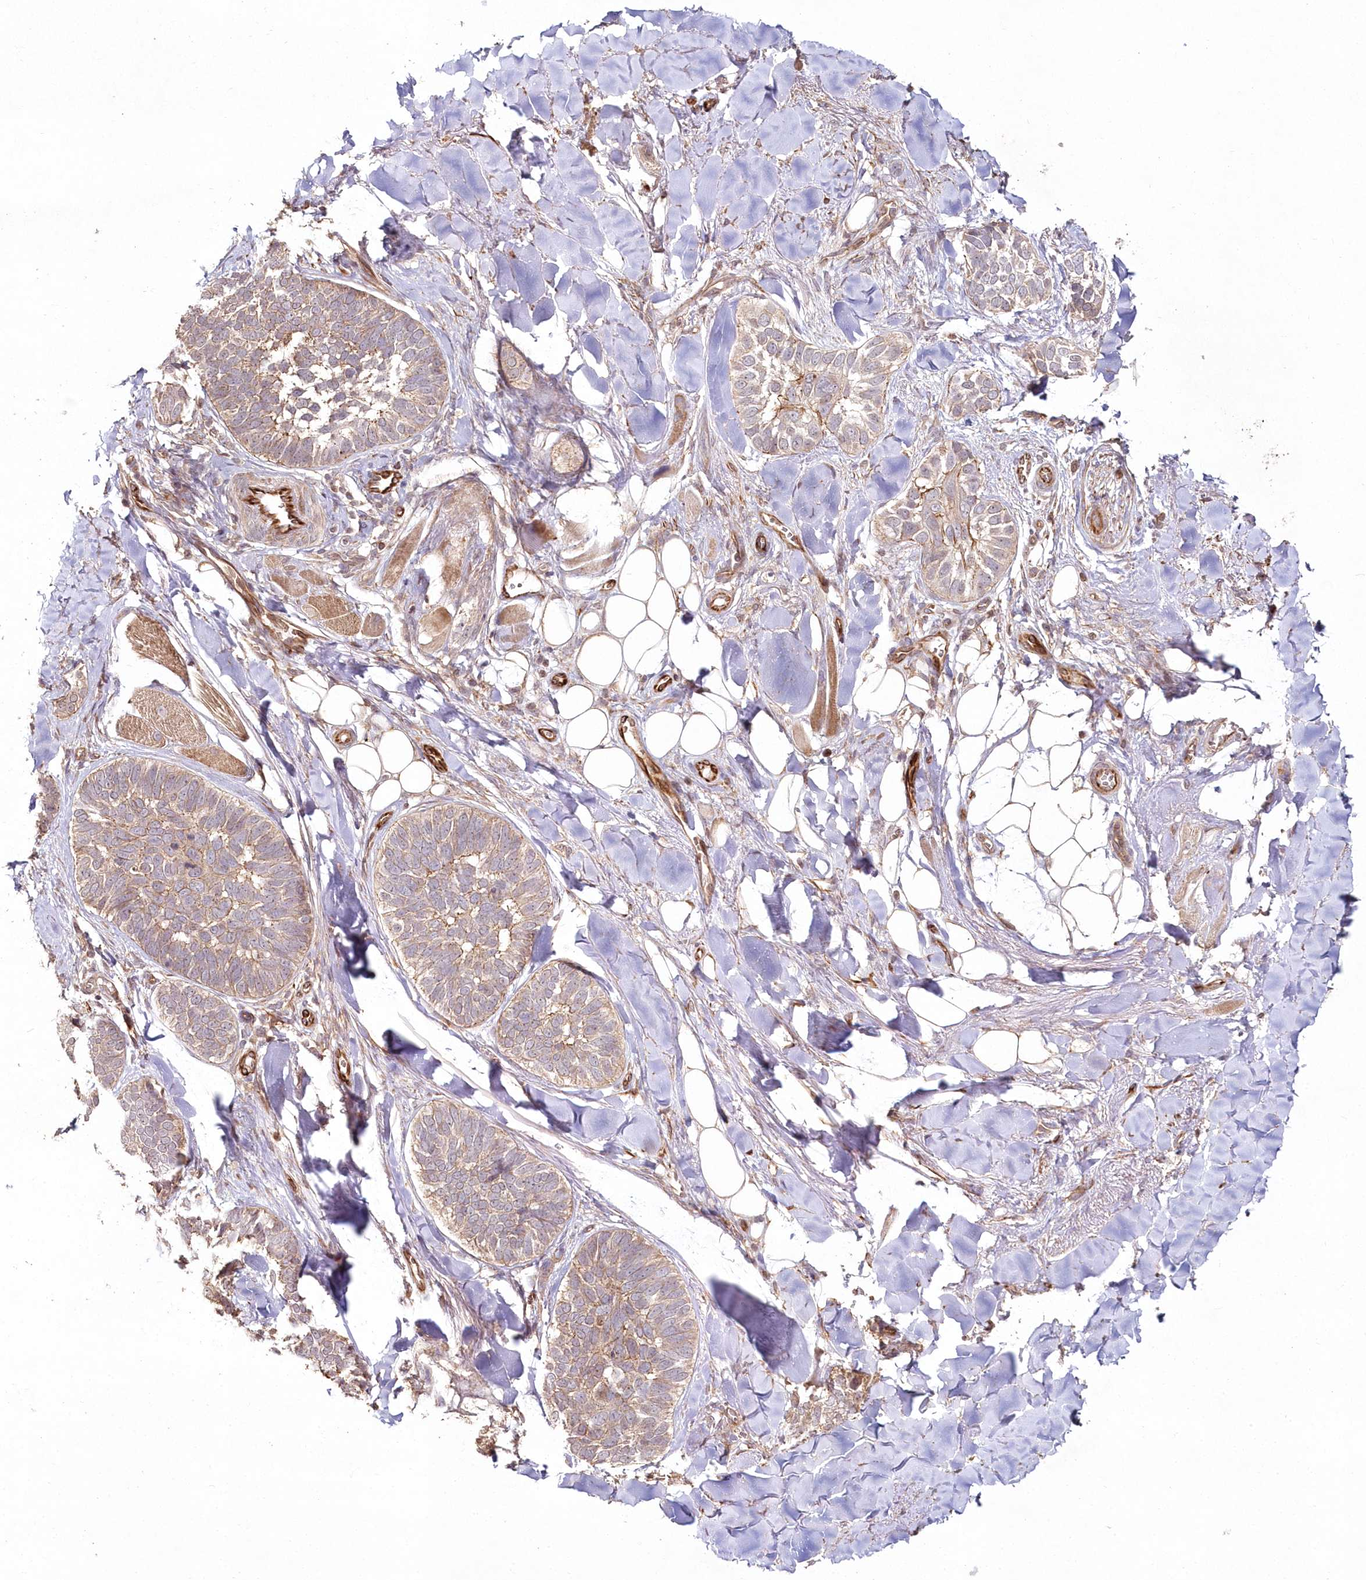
{"staining": {"intensity": "weak", "quantity": ">75%", "location": "cytoplasmic/membranous"}, "tissue": "skin cancer", "cell_type": "Tumor cells", "image_type": "cancer", "snomed": [{"axis": "morphology", "description": "Basal cell carcinoma"}, {"axis": "topography", "description": "Skin"}], "caption": "DAB immunohistochemical staining of human skin basal cell carcinoma reveals weak cytoplasmic/membranous protein expression in approximately >75% of tumor cells.", "gene": "HYCC2", "patient": {"sex": "male", "age": 62}}